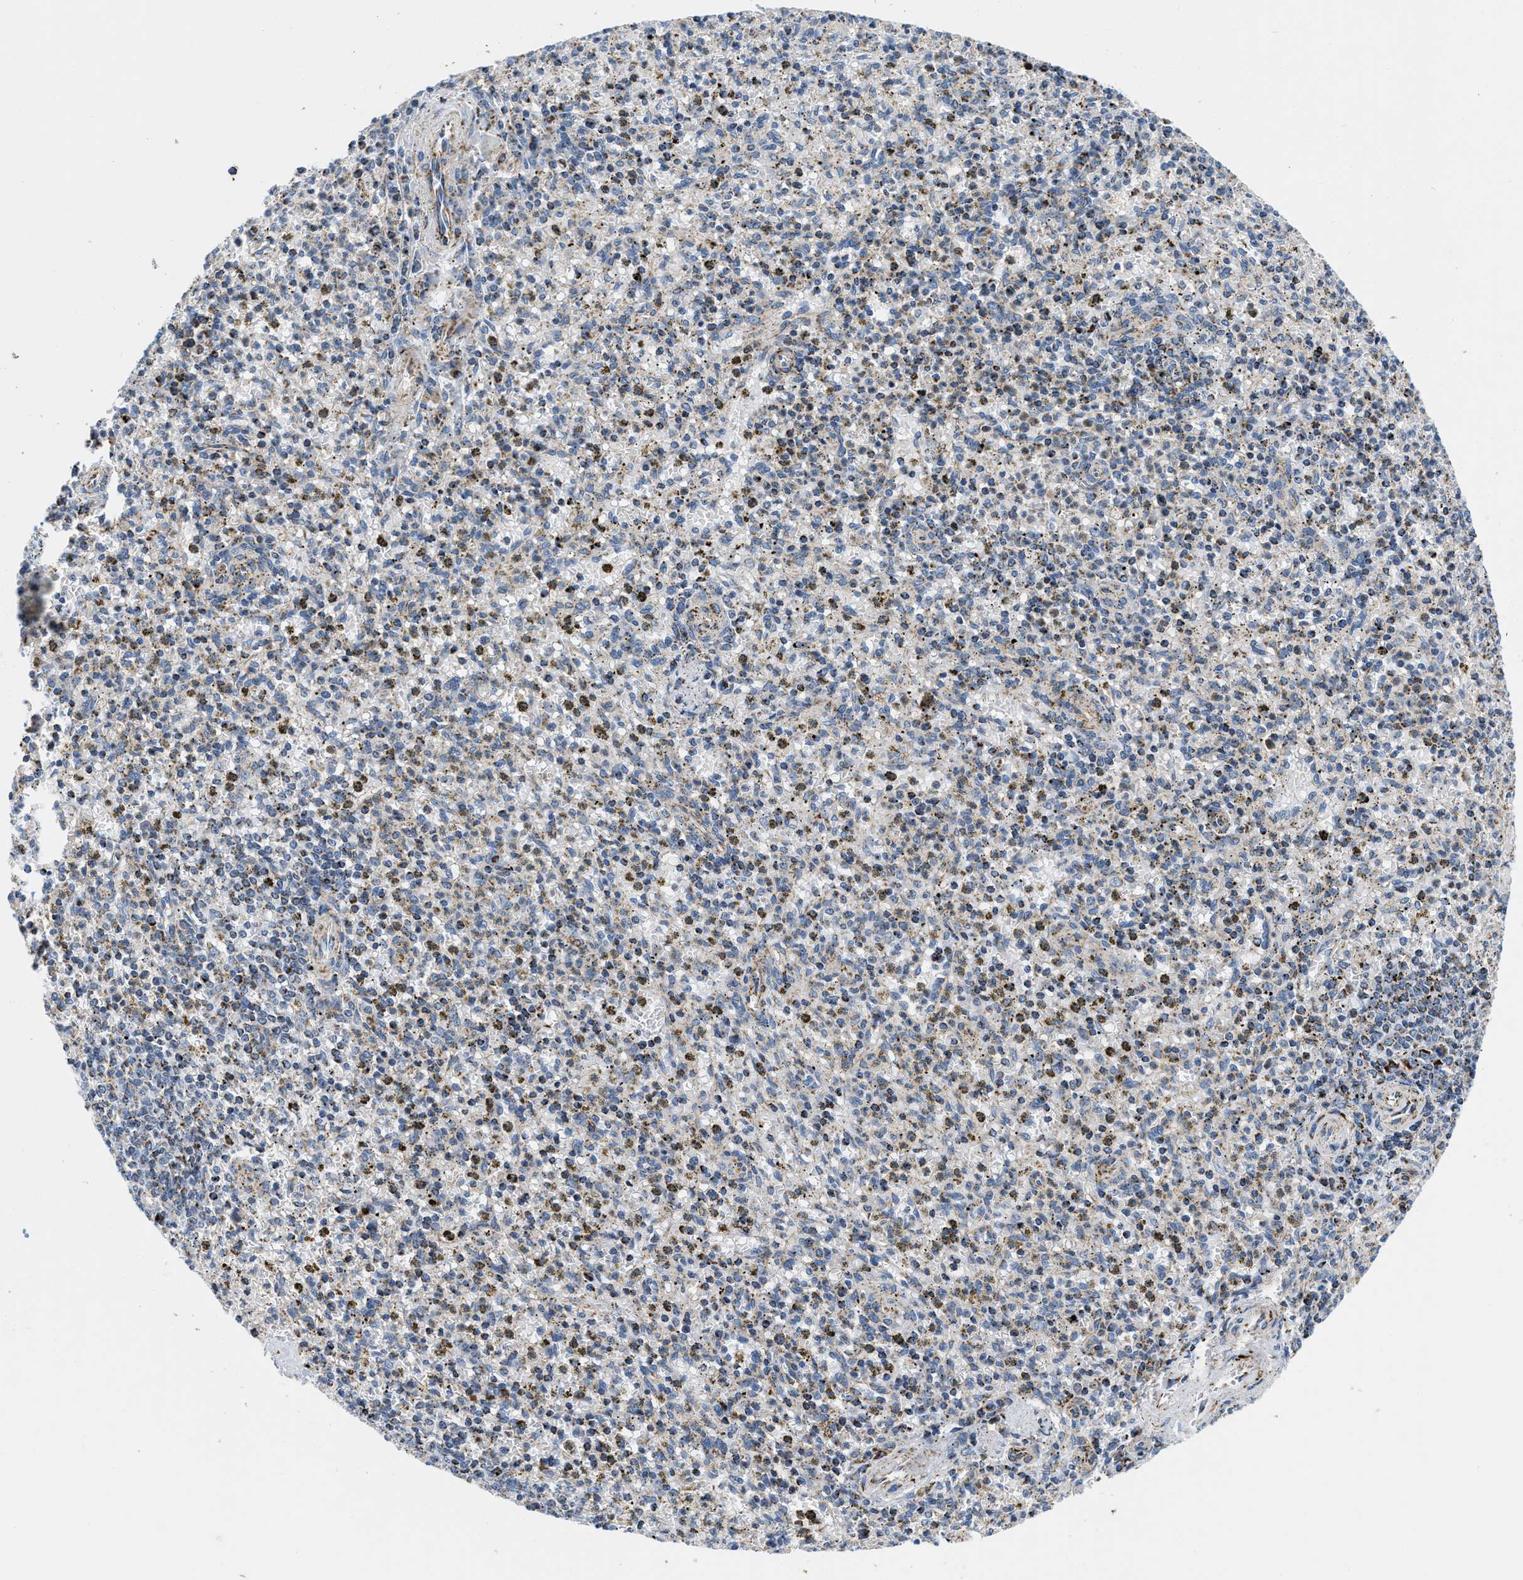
{"staining": {"intensity": "weak", "quantity": "<25%", "location": "cytoplasmic/membranous"}, "tissue": "spleen", "cell_type": "Cells in red pulp", "image_type": "normal", "snomed": [{"axis": "morphology", "description": "Normal tissue, NOS"}, {"axis": "topography", "description": "Spleen"}], "caption": "Immunohistochemistry micrograph of benign spleen stained for a protein (brown), which shows no staining in cells in red pulp. The staining is performed using DAB (3,3'-diaminobenzidine) brown chromogen with nuclei counter-stained in using hematoxylin.", "gene": "SFXN1", "patient": {"sex": "male", "age": 72}}